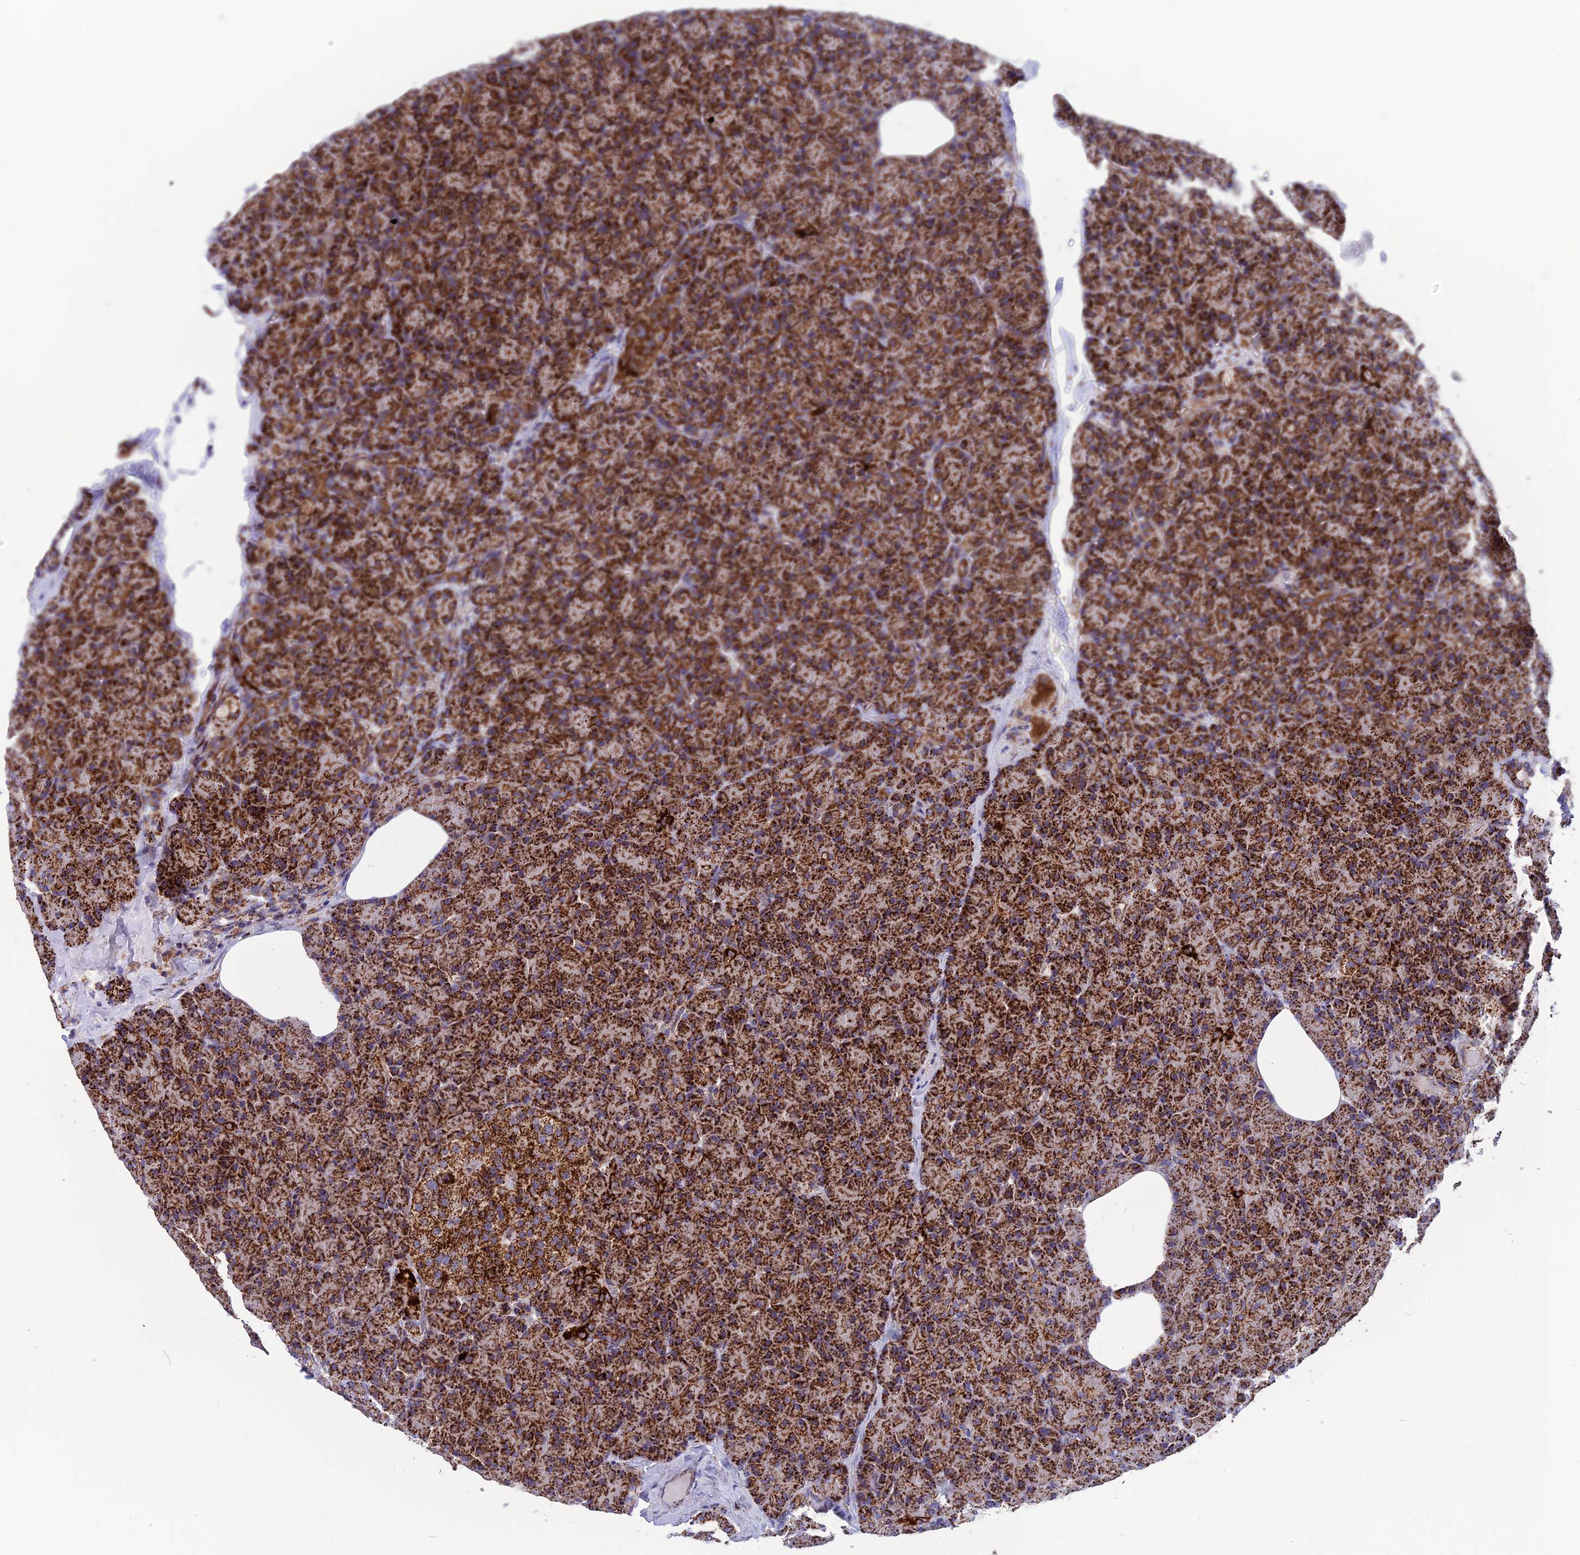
{"staining": {"intensity": "strong", "quantity": ">75%", "location": "cytoplasmic/membranous"}, "tissue": "pancreas", "cell_type": "Exocrine glandular cells", "image_type": "normal", "snomed": [{"axis": "morphology", "description": "Normal tissue, NOS"}, {"axis": "topography", "description": "Pancreas"}], "caption": "Immunohistochemistry micrograph of unremarkable human pancreas stained for a protein (brown), which reveals high levels of strong cytoplasmic/membranous expression in about >75% of exocrine glandular cells.", "gene": "MRPS18B", "patient": {"sex": "female", "age": 43}}